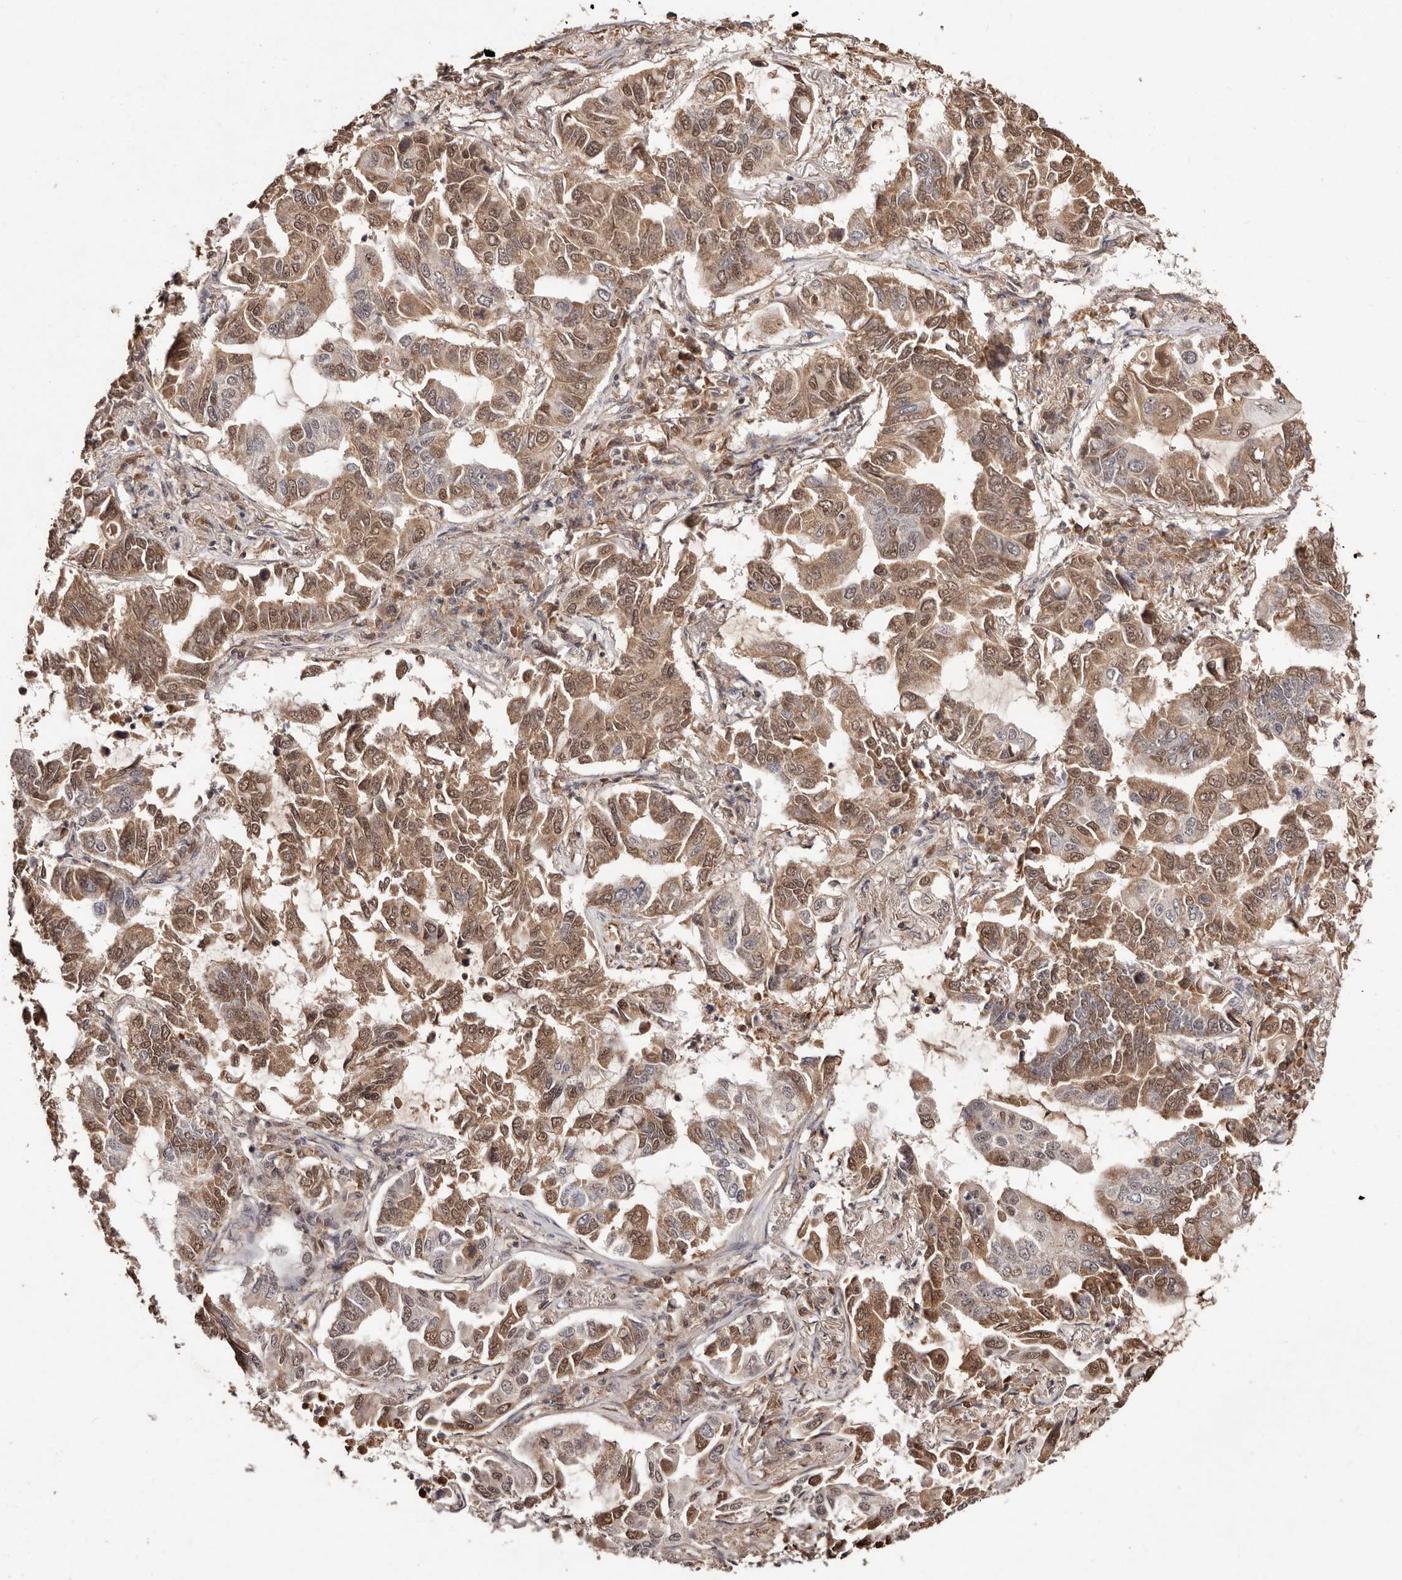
{"staining": {"intensity": "moderate", "quantity": ">75%", "location": "cytoplasmic/membranous,nuclear"}, "tissue": "lung cancer", "cell_type": "Tumor cells", "image_type": "cancer", "snomed": [{"axis": "morphology", "description": "Adenocarcinoma, NOS"}, {"axis": "topography", "description": "Lung"}], "caption": "Approximately >75% of tumor cells in human adenocarcinoma (lung) exhibit moderate cytoplasmic/membranous and nuclear protein positivity as visualized by brown immunohistochemical staining.", "gene": "BICRAL", "patient": {"sex": "male", "age": 64}}